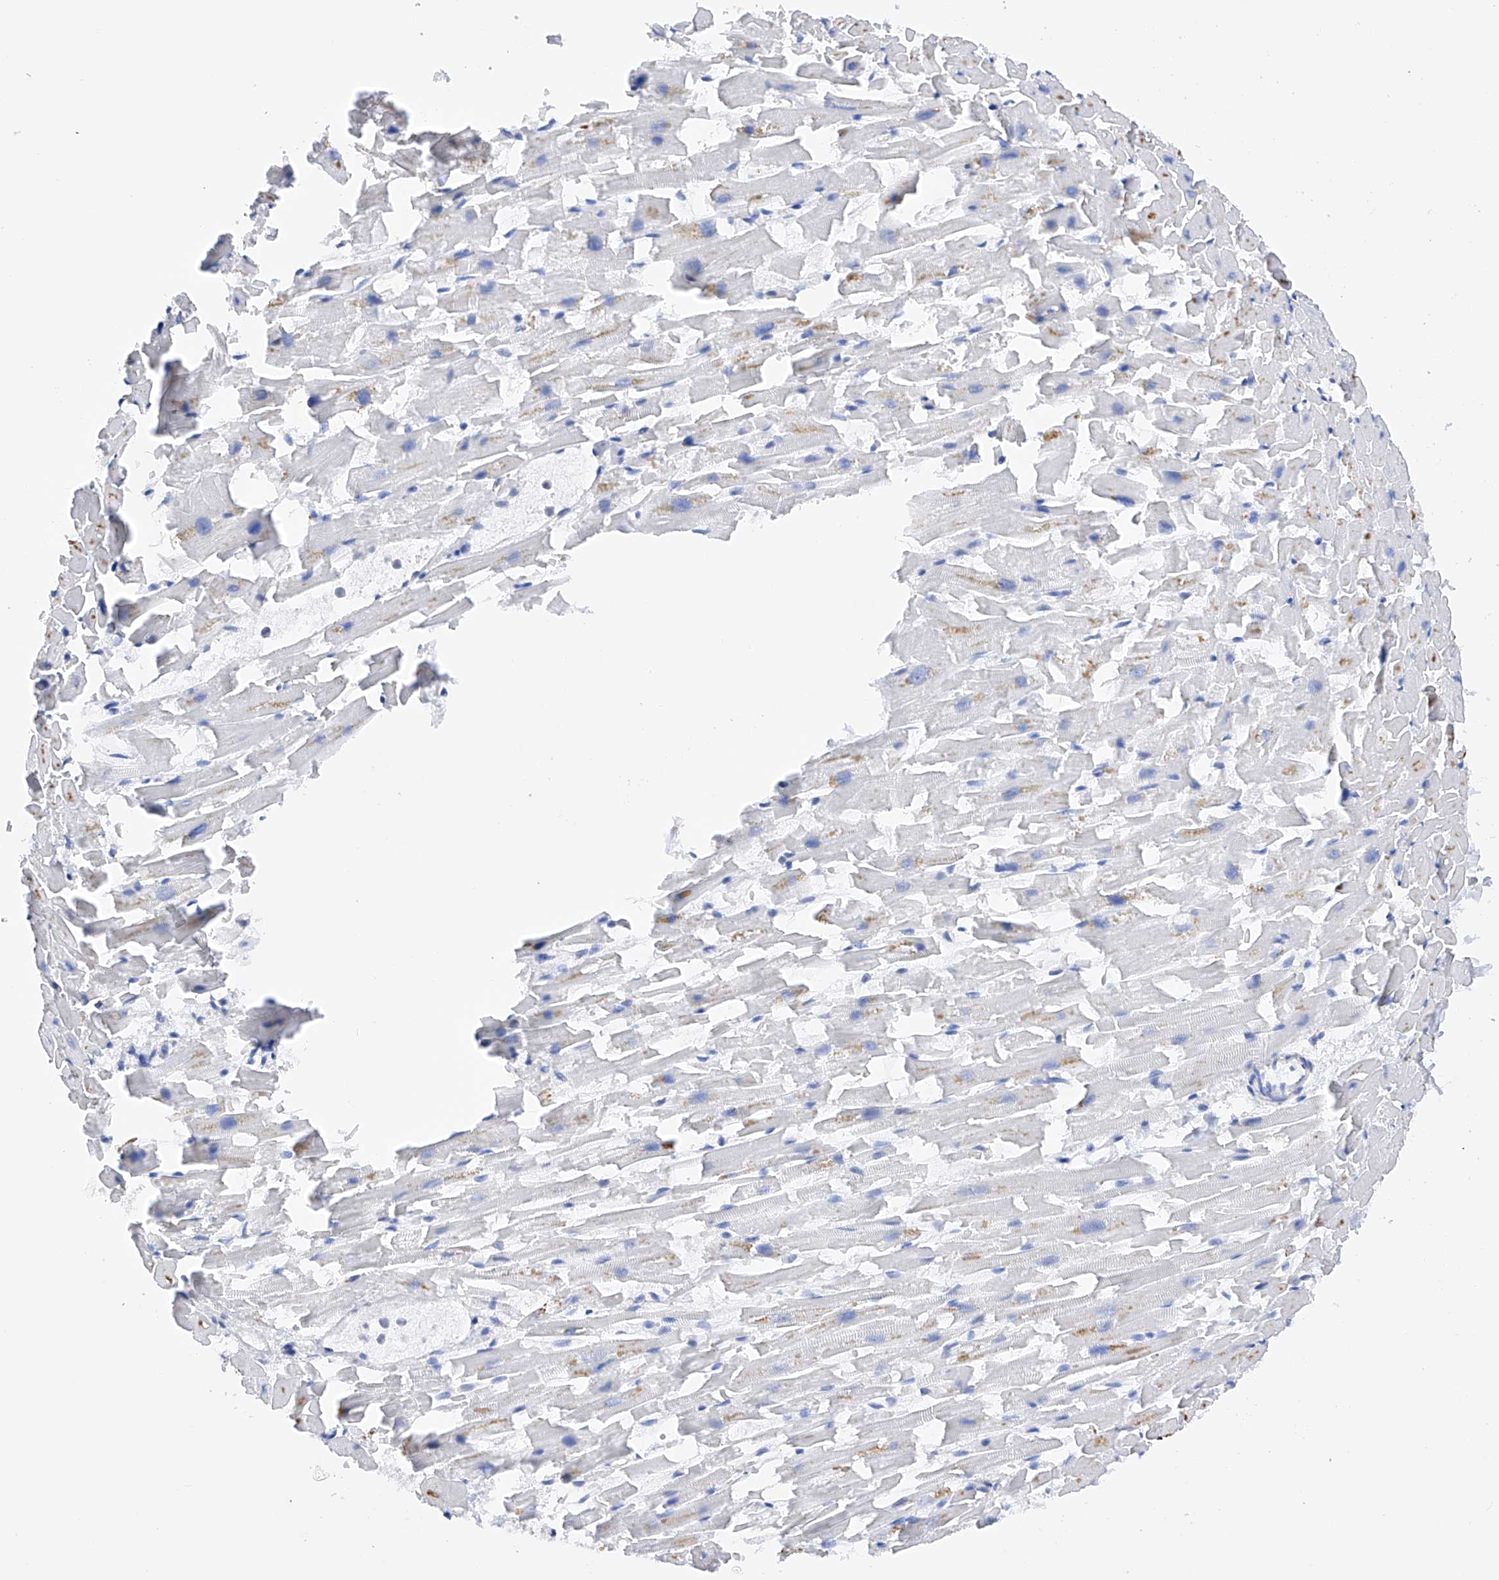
{"staining": {"intensity": "negative", "quantity": "none", "location": "none"}, "tissue": "heart muscle", "cell_type": "Cardiomyocytes", "image_type": "normal", "snomed": [{"axis": "morphology", "description": "Normal tissue, NOS"}, {"axis": "topography", "description": "Heart"}], "caption": "DAB (3,3'-diaminobenzidine) immunohistochemical staining of benign human heart muscle displays no significant staining in cardiomyocytes.", "gene": "PDIA5", "patient": {"sex": "female", "age": 64}}